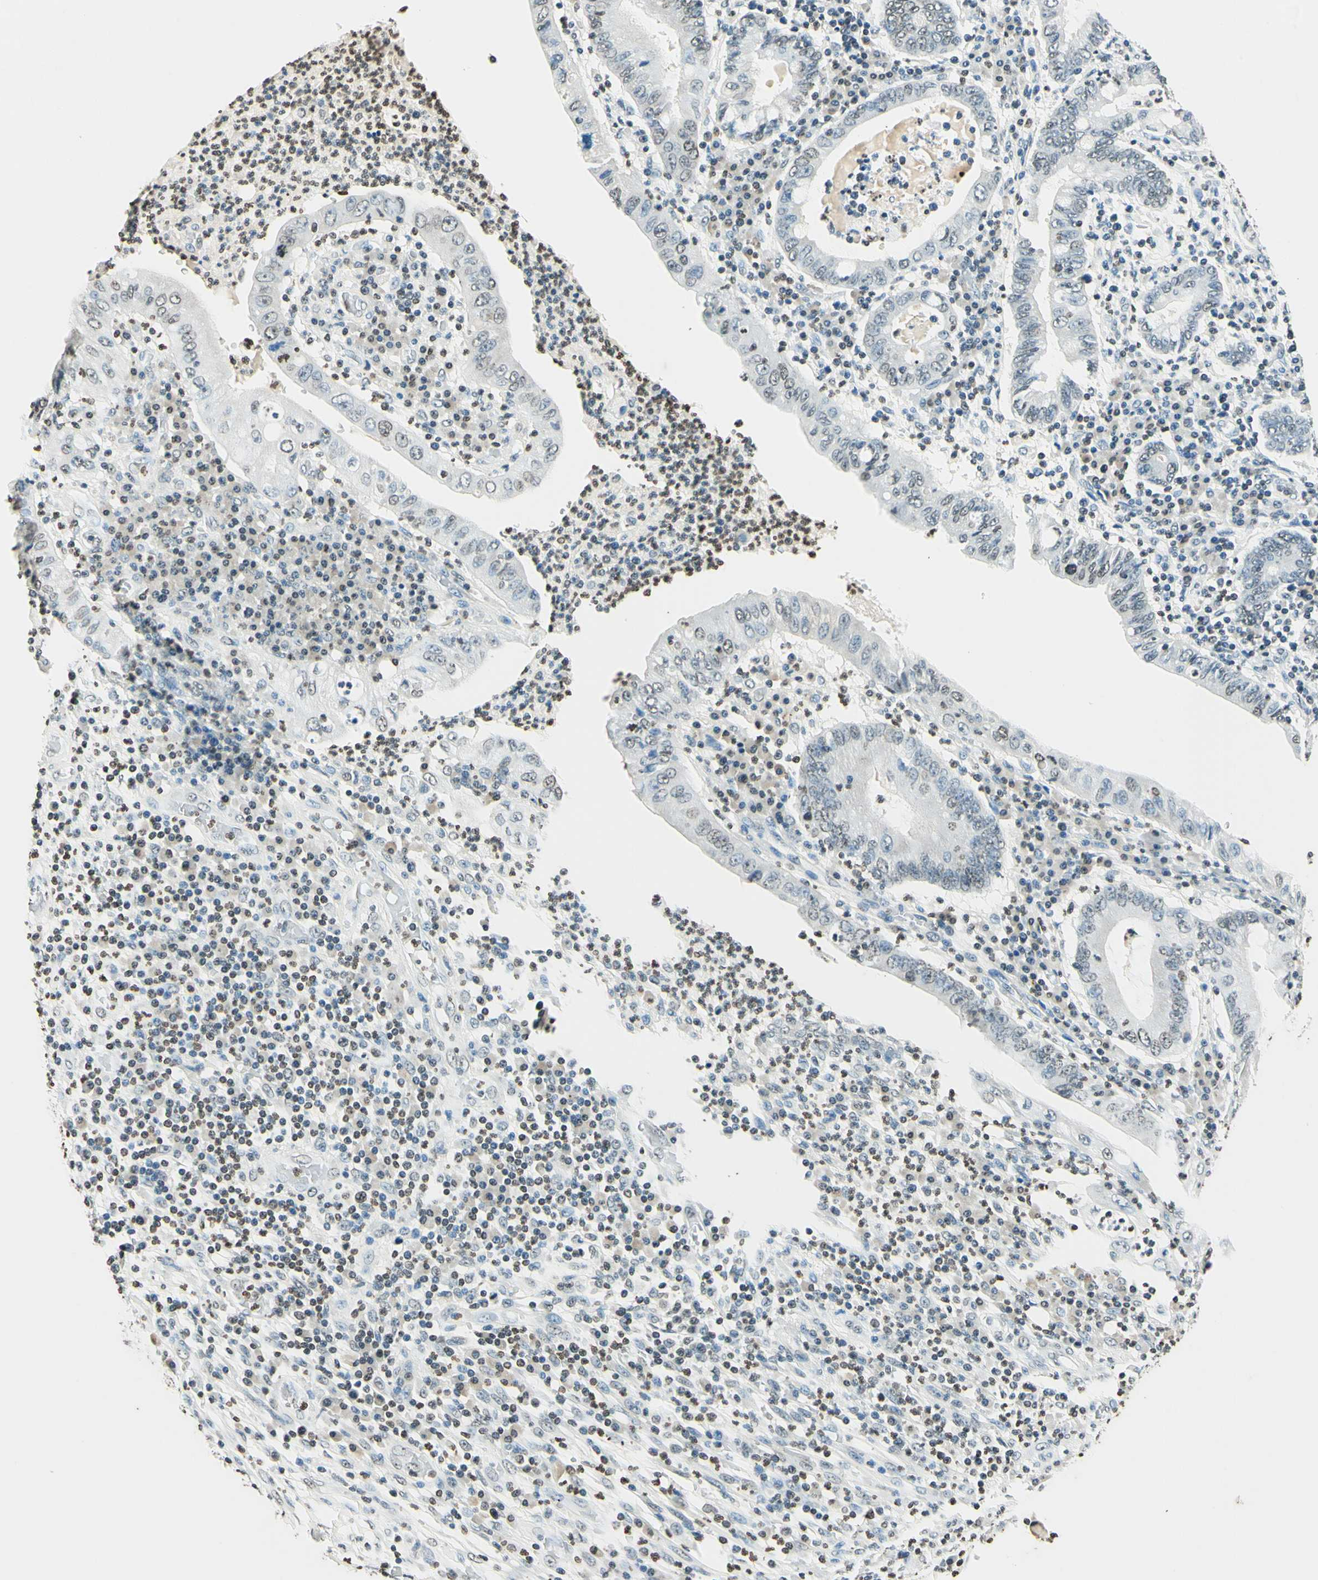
{"staining": {"intensity": "weak", "quantity": "<25%", "location": "nuclear"}, "tissue": "stomach cancer", "cell_type": "Tumor cells", "image_type": "cancer", "snomed": [{"axis": "morphology", "description": "Normal tissue, NOS"}, {"axis": "morphology", "description": "Adenocarcinoma, NOS"}, {"axis": "topography", "description": "Esophagus"}, {"axis": "topography", "description": "Stomach, upper"}, {"axis": "topography", "description": "Peripheral nerve tissue"}], "caption": "Protein analysis of stomach cancer (adenocarcinoma) shows no significant positivity in tumor cells.", "gene": "MSH2", "patient": {"sex": "male", "age": 62}}